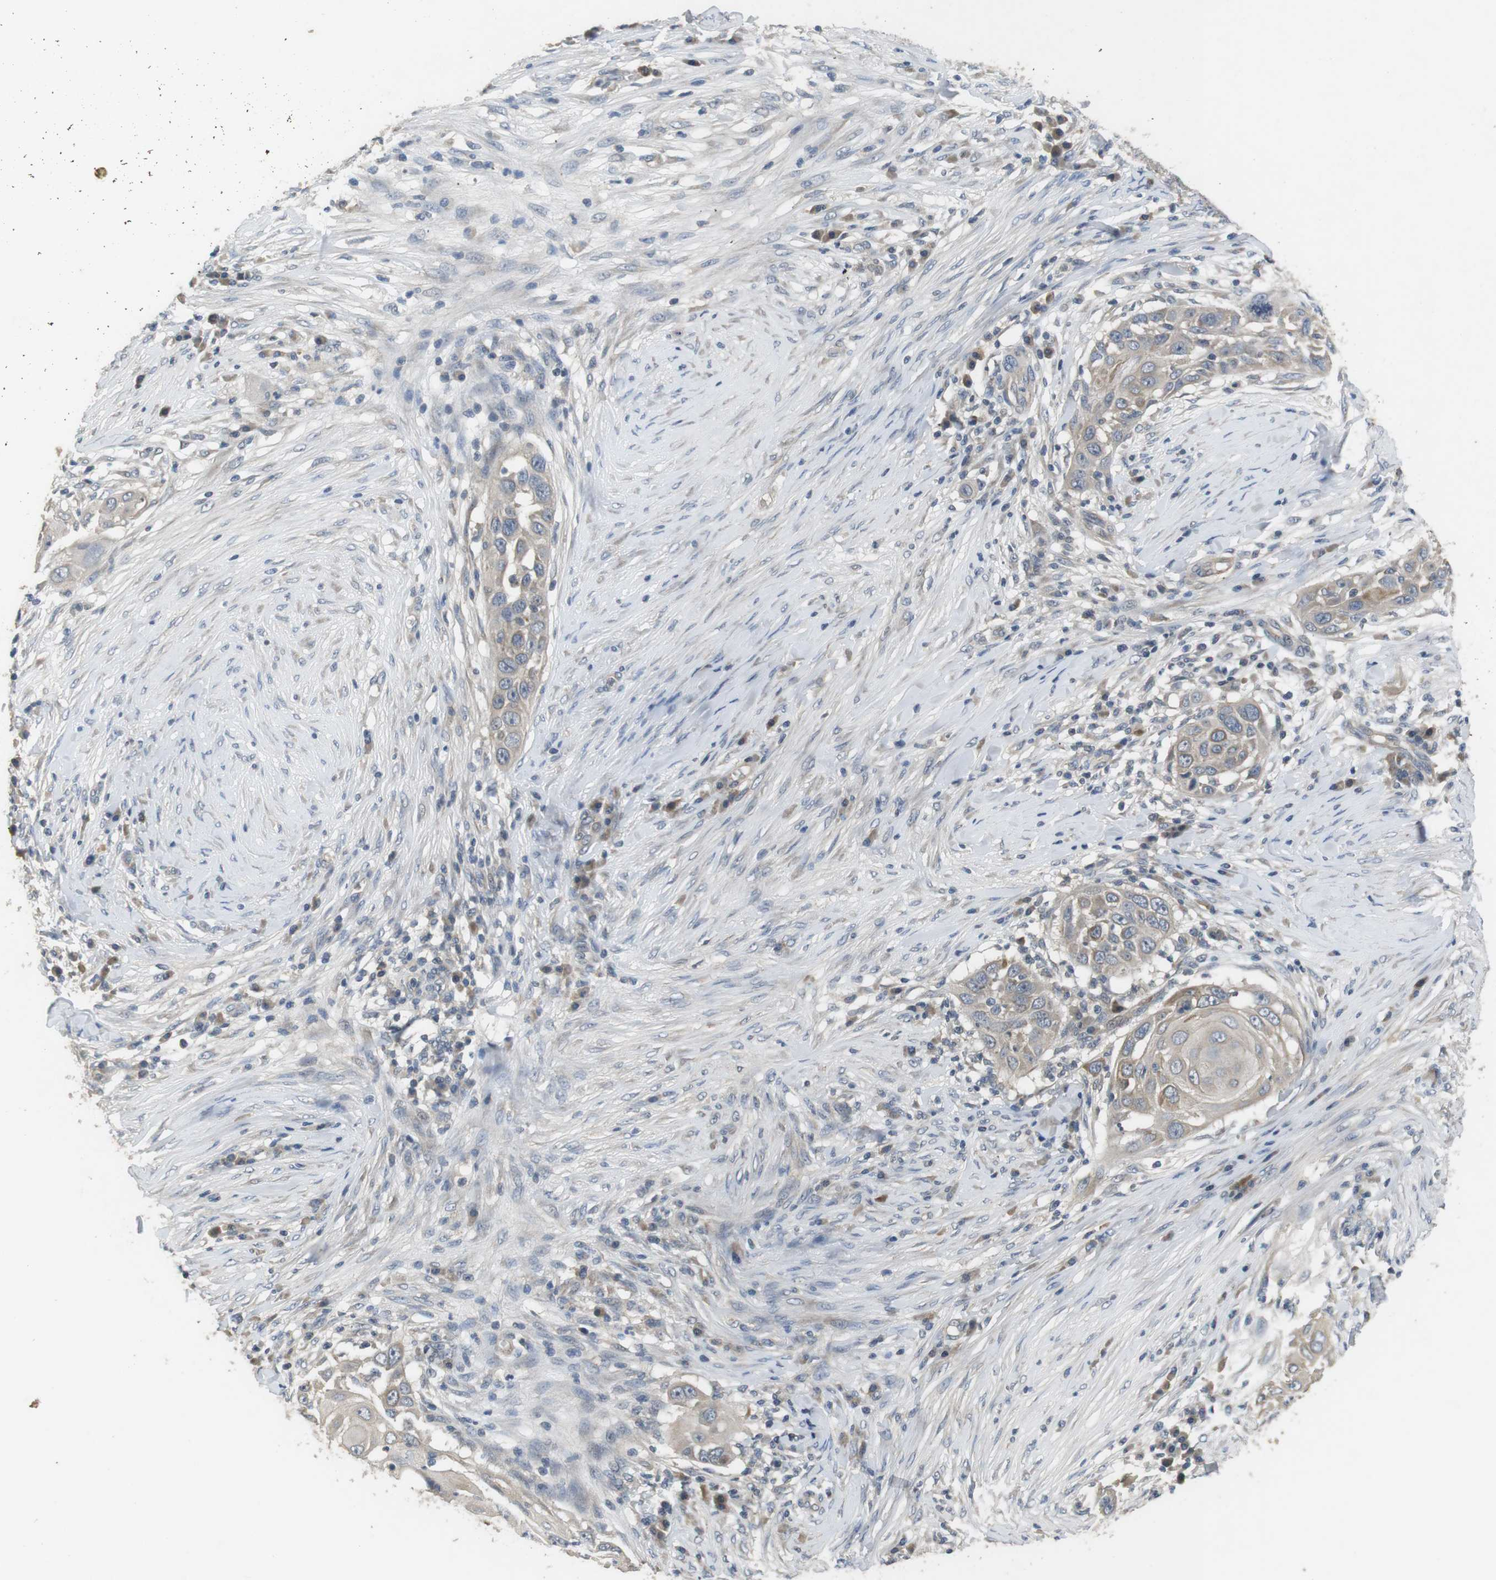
{"staining": {"intensity": "negative", "quantity": "none", "location": "none"}, "tissue": "skin cancer", "cell_type": "Tumor cells", "image_type": "cancer", "snomed": [{"axis": "morphology", "description": "Squamous cell carcinoma, NOS"}, {"axis": "topography", "description": "Skin"}], "caption": "DAB (3,3'-diaminobenzidine) immunohistochemical staining of human squamous cell carcinoma (skin) exhibits no significant staining in tumor cells.", "gene": "ADGRL3", "patient": {"sex": "female", "age": 44}}